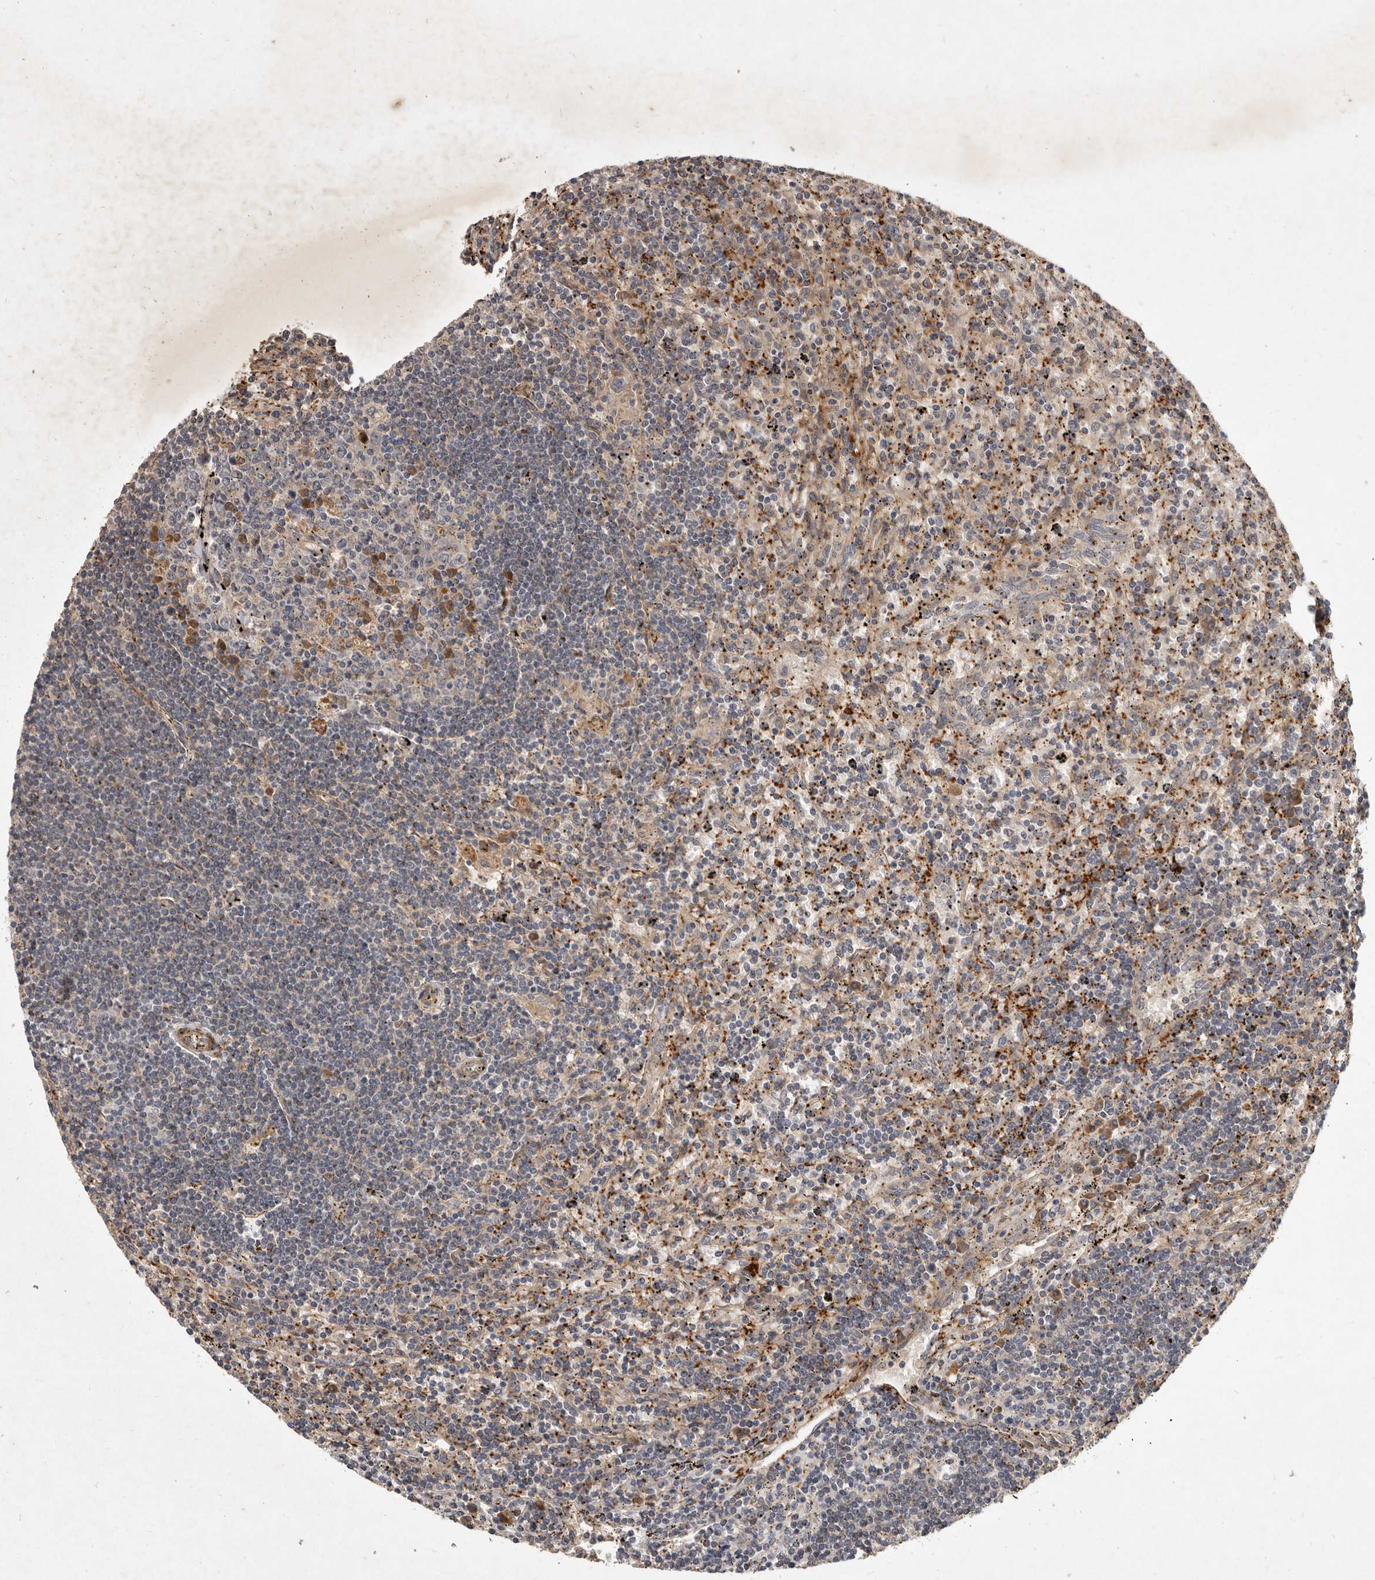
{"staining": {"intensity": "negative", "quantity": "none", "location": "none"}, "tissue": "lymphoma", "cell_type": "Tumor cells", "image_type": "cancer", "snomed": [{"axis": "morphology", "description": "Malignant lymphoma, non-Hodgkin's type, Low grade"}, {"axis": "topography", "description": "Spleen"}], "caption": "IHC of lymphoma exhibits no staining in tumor cells.", "gene": "DNAJC28", "patient": {"sex": "male", "age": 76}}